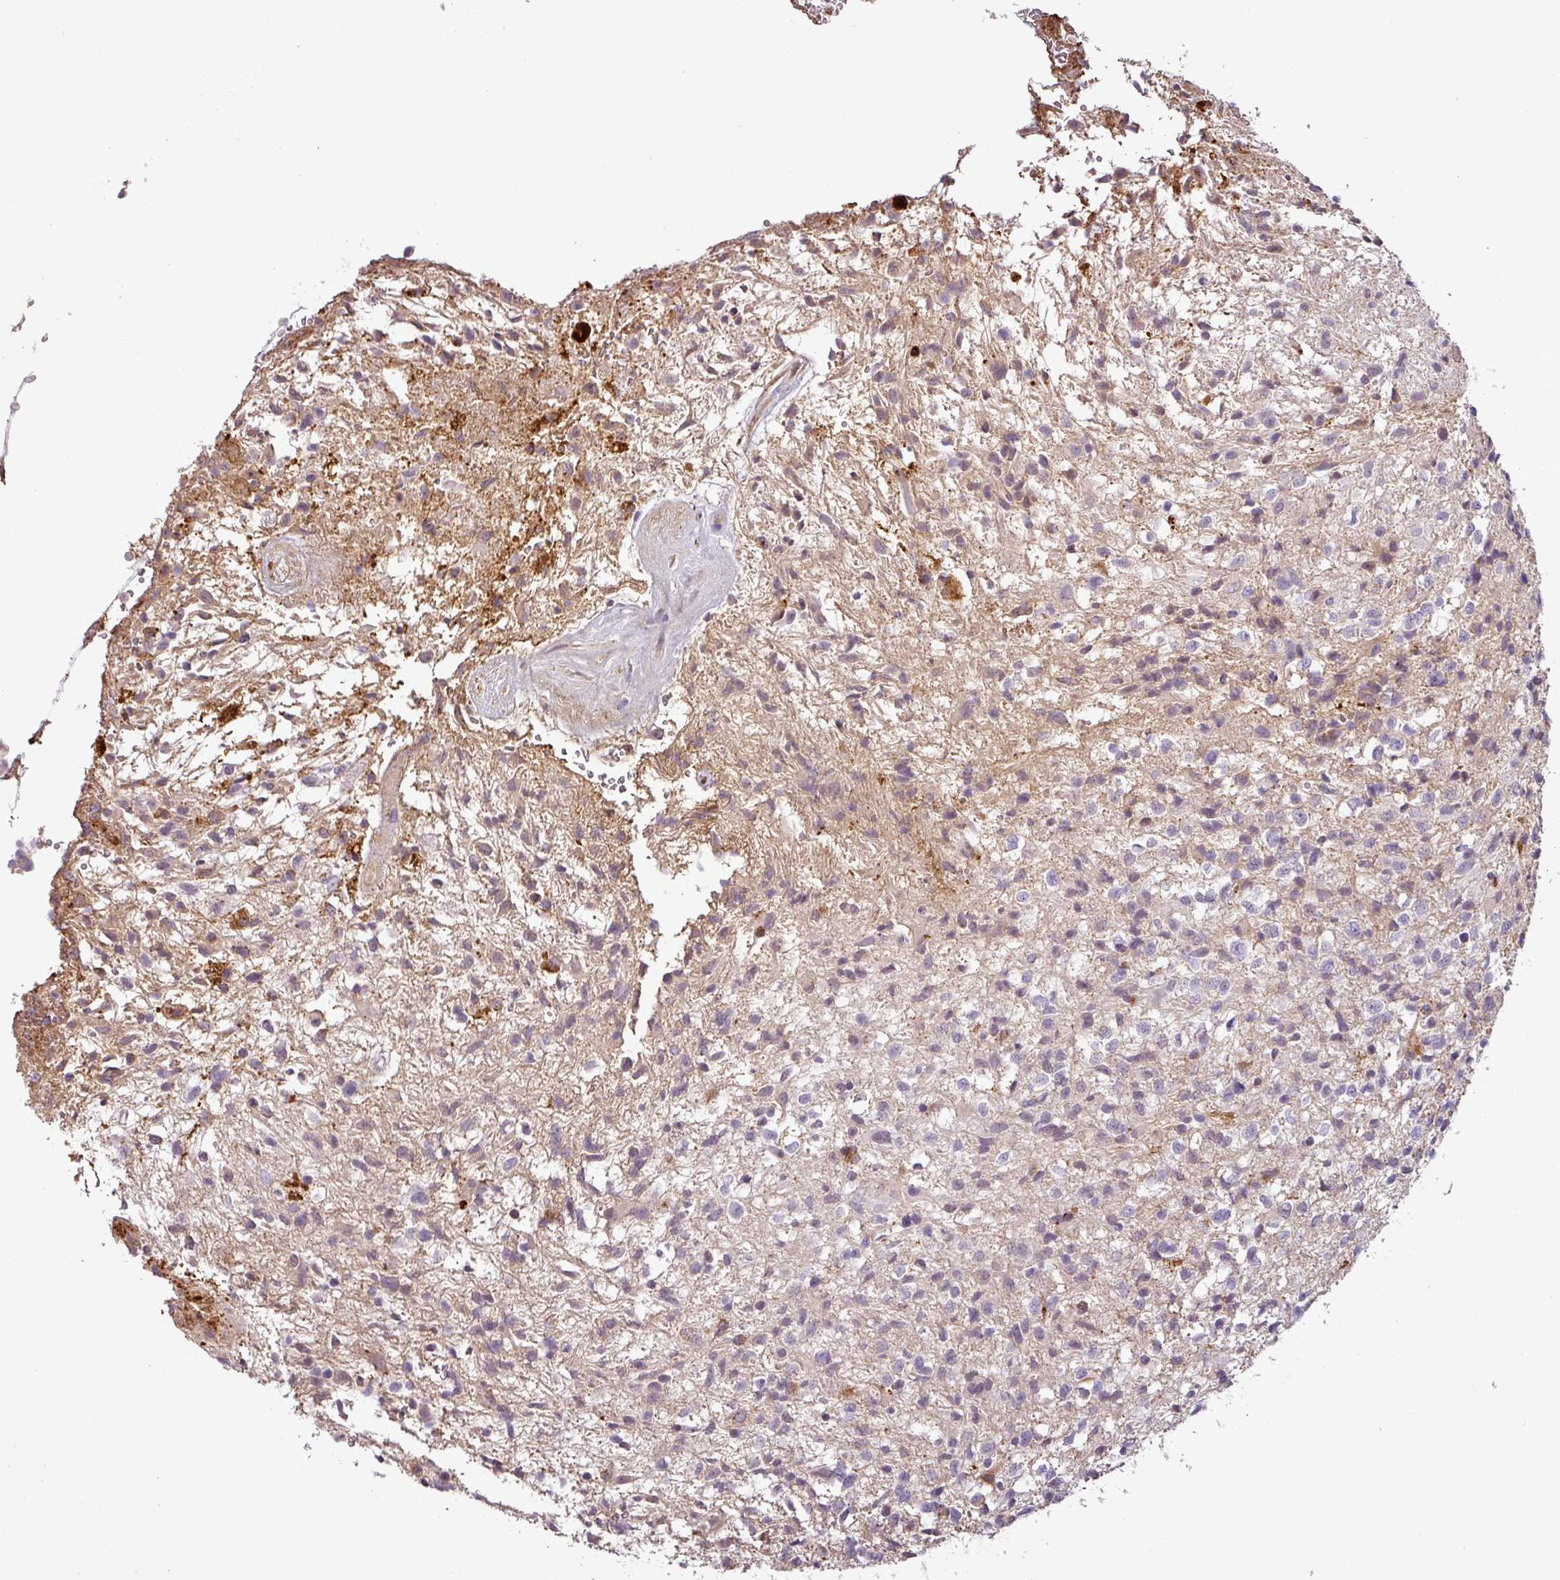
{"staining": {"intensity": "negative", "quantity": "none", "location": "none"}, "tissue": "glioma", "cell_type": "Tumor cells", "image_type": "cancer", "snomed": [{"axis": "morphology", "description": "Glioma, malignant, High grade"}, {"axis": "topography", "description": "Brain"}], "caption": "High power microscopy image of an immunohistochemistry (IHC) histopathology image of malignant glioma (high-grade), revealing no significant positivity in tumor cells.", "gene": "APOC1", "patient": {"sex": "male", "age": 56}}